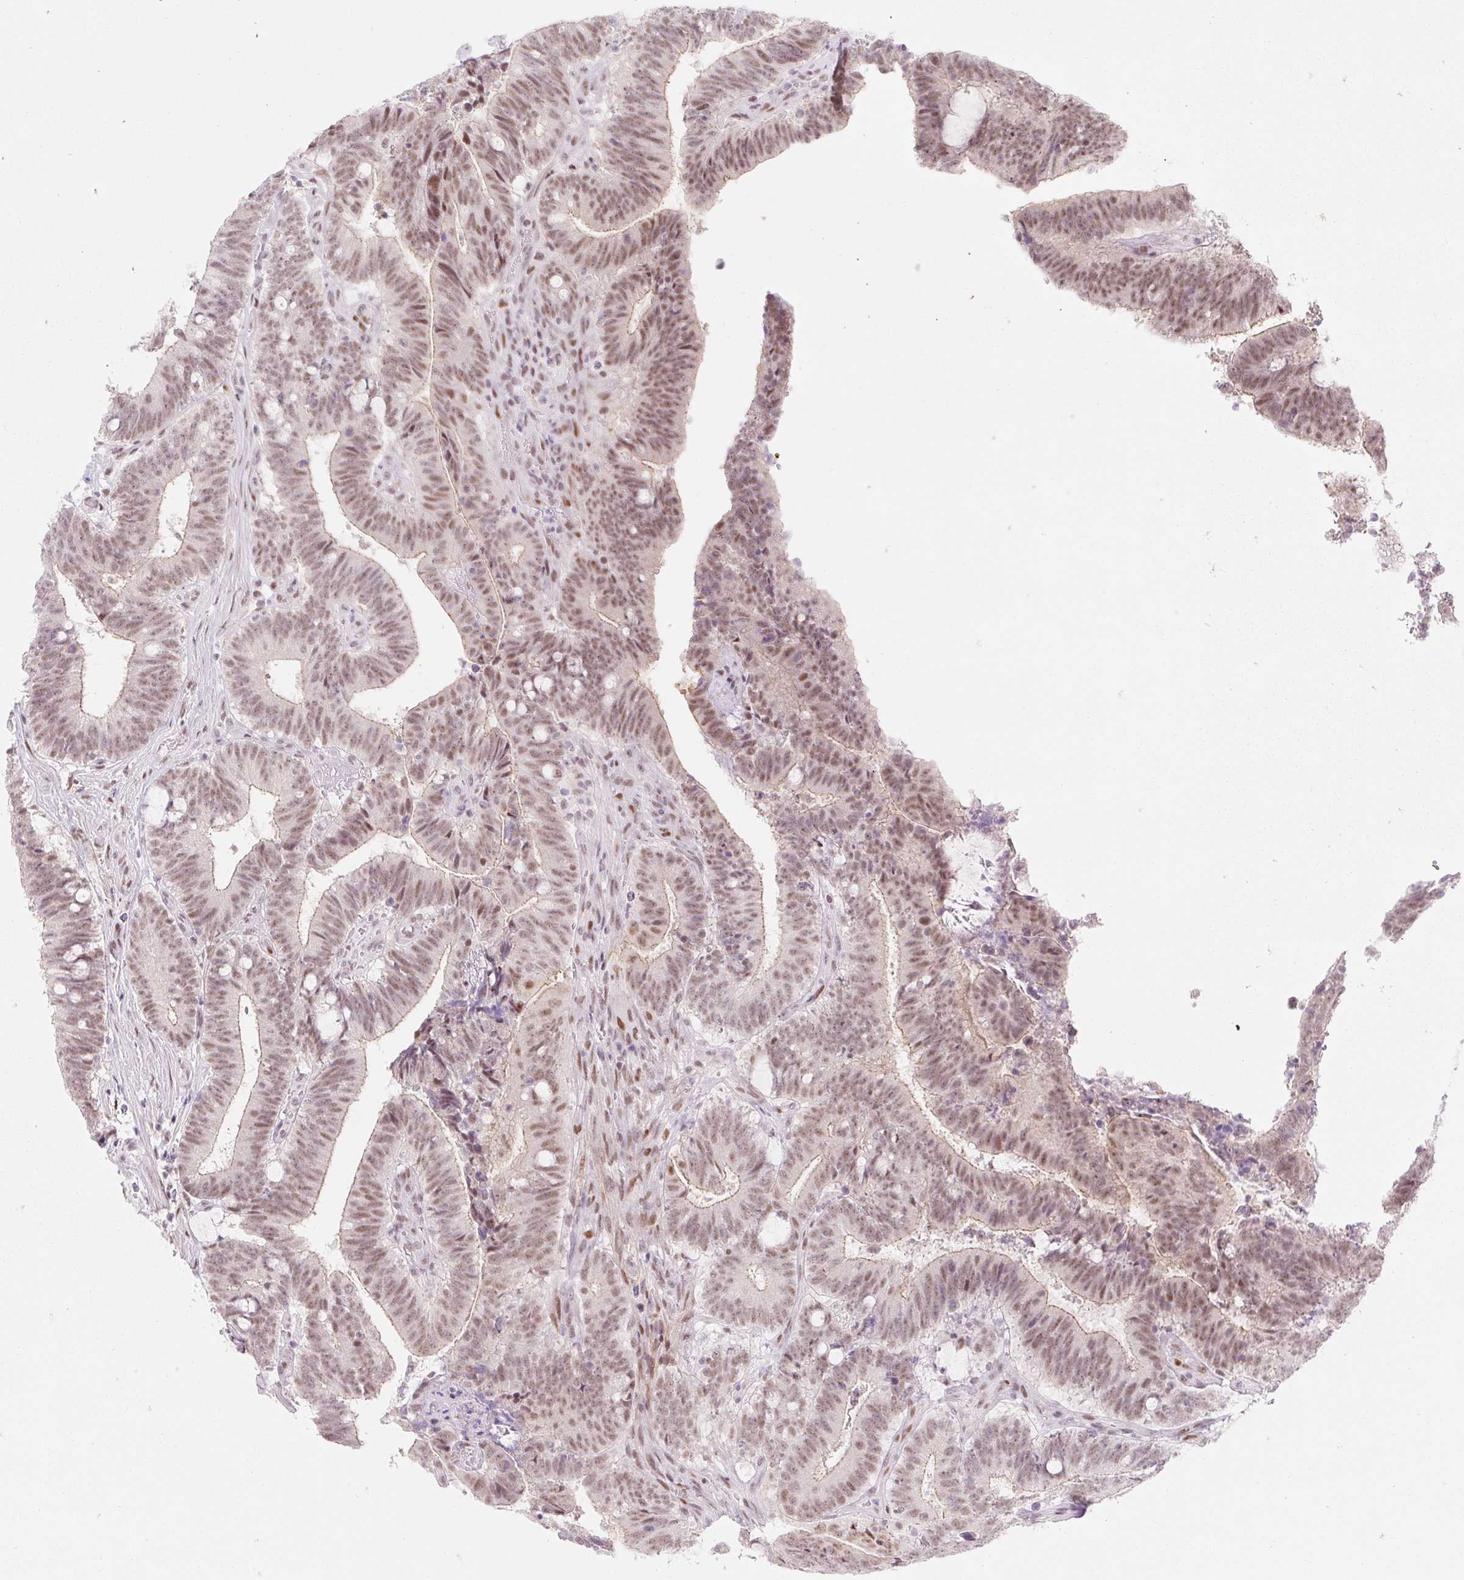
{"staining": {"intensity": "moderate", "quantity": ">75%", "location": "nuclear"}, "tissue": "colorectal cancer", "cell_type": "Tumor cells", "image_type": "cancer", "snomed": [{"axis": "morphology", "description": "Adenocarcinoma, NOS"}, {"axis": "topography", "description": "Colon"}], "caption": "Immunohistochemical staining of human colorectal cancer (adenocarcinoma) displays medium levels of moderate nuclear protein positivity in approximately >75% of tumor cells.", "gene": "H2BW1", "patient": {"sex": "female", "age": 43}}